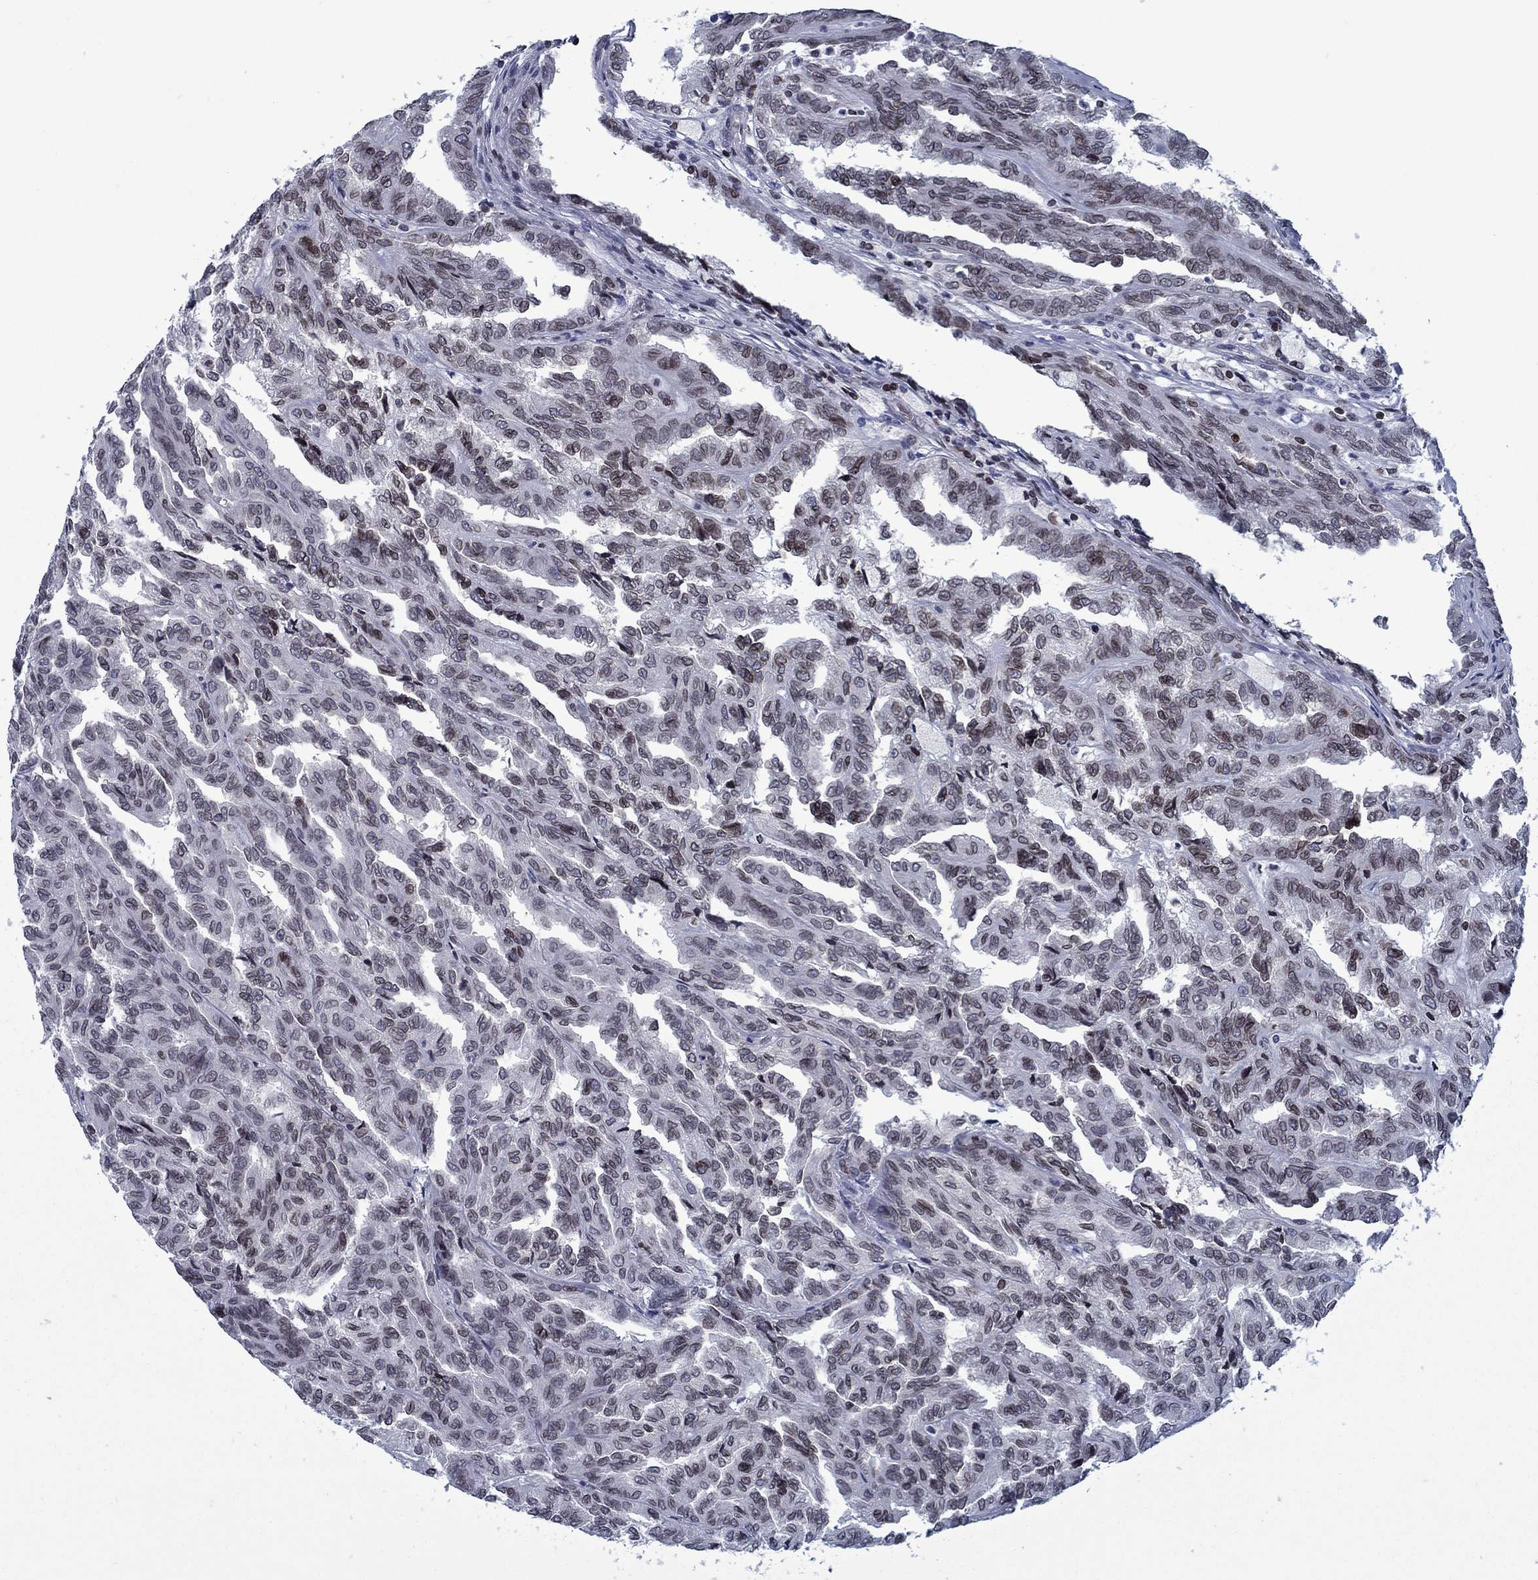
{"staining": {"intensity": "moderate", "quantity": "<25%", "location": "nuclear"}, "tissue": "renal cancer", "cell_type": "Tumor cells", "image_type": "cancer", "snomed": [{"axis": "morphology", "description": "Adenocarcinoma, NOS"}, {"axis": "topography", "description": "Kidney"}], "caption": "Renal adenocarcinoma was stained to show a protein in brown. There is low levels of moderate nuclear positivity in approximately <25% of tumor cells.", "gene": "SLA", "patient": {"sex": "male", "age": 79}}